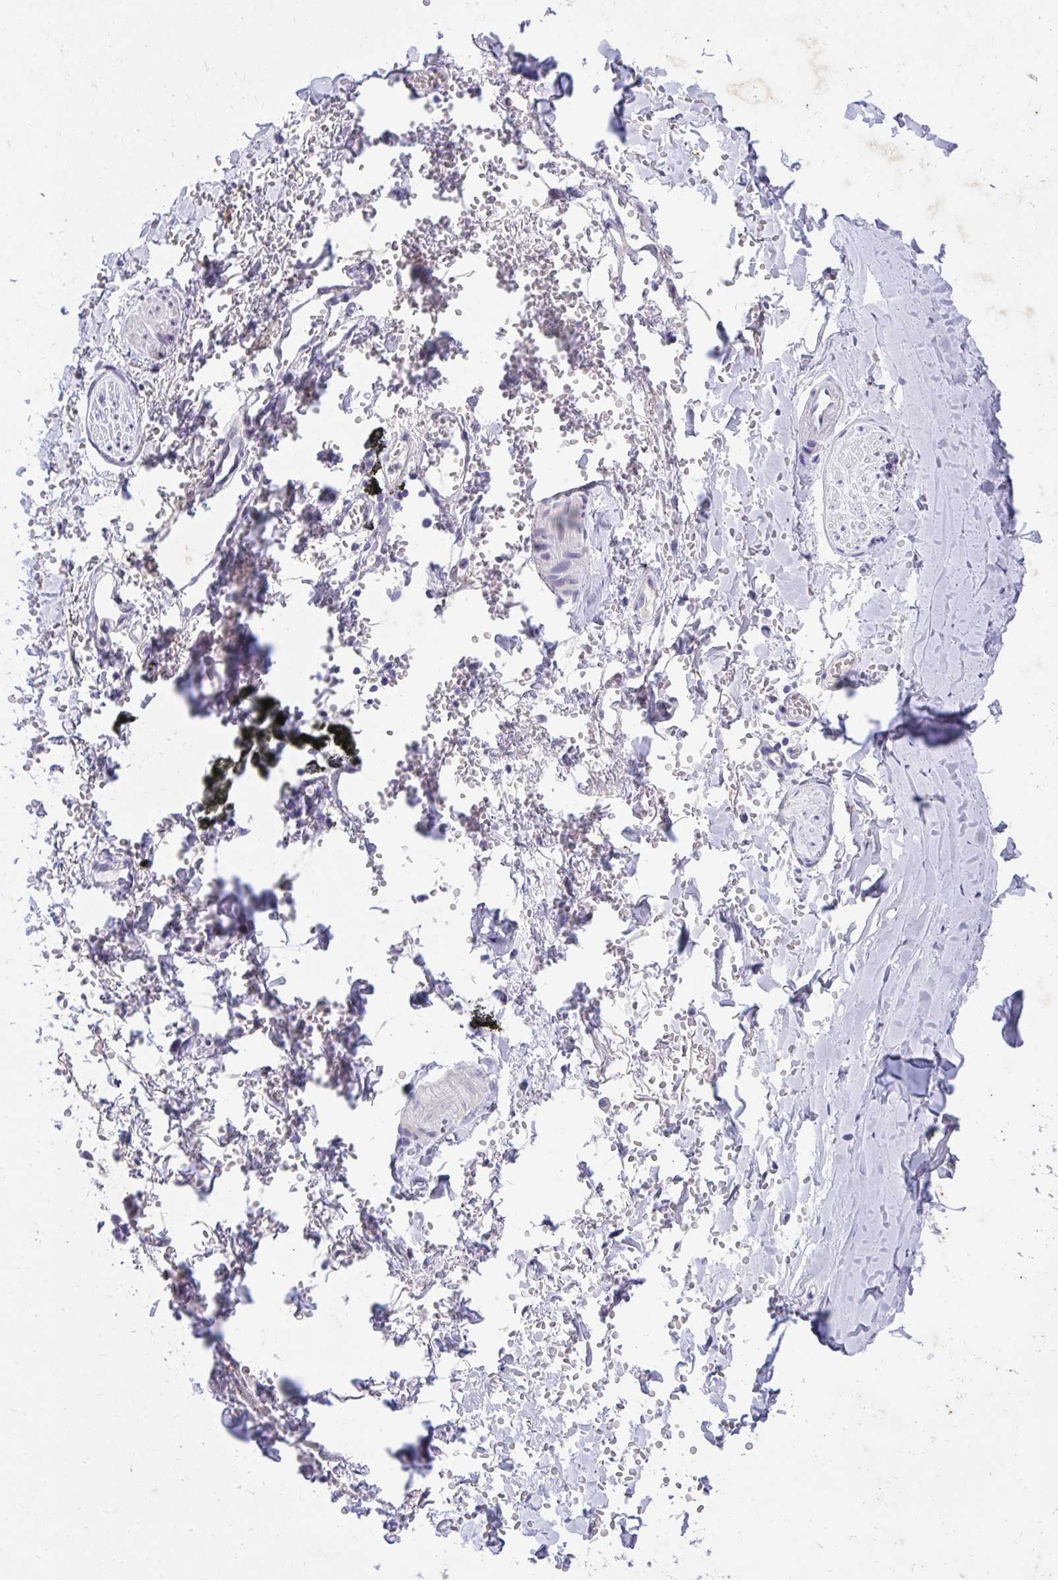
{"staining": {"intensity": "negative", "quantity": "none", "location": "none"}, "tissue": "soft tissue", "cell_type": "Chondrocytes", "image_type": "normal", "snomed": [{"axis": "morphology", "description": "Normal tissue, NOS"}, {"axis": "topography", "description": "Cartilage tissue"}, {"axis": "topography", "description": "Bronchus"}, {"axis": "topography", "description": "Peripheral nerve tissue"}], "caption": "Immunohistochemistry (IHC) histopathology image of unremarkable soft tissue: human soft tissue stained with DAB exhibits no significant protein staining in chondrocytes. (IHC, brightfield microscopy, high magnification).", "gene": "KLK1", "patient": {"sex": "female", "age": 59}}